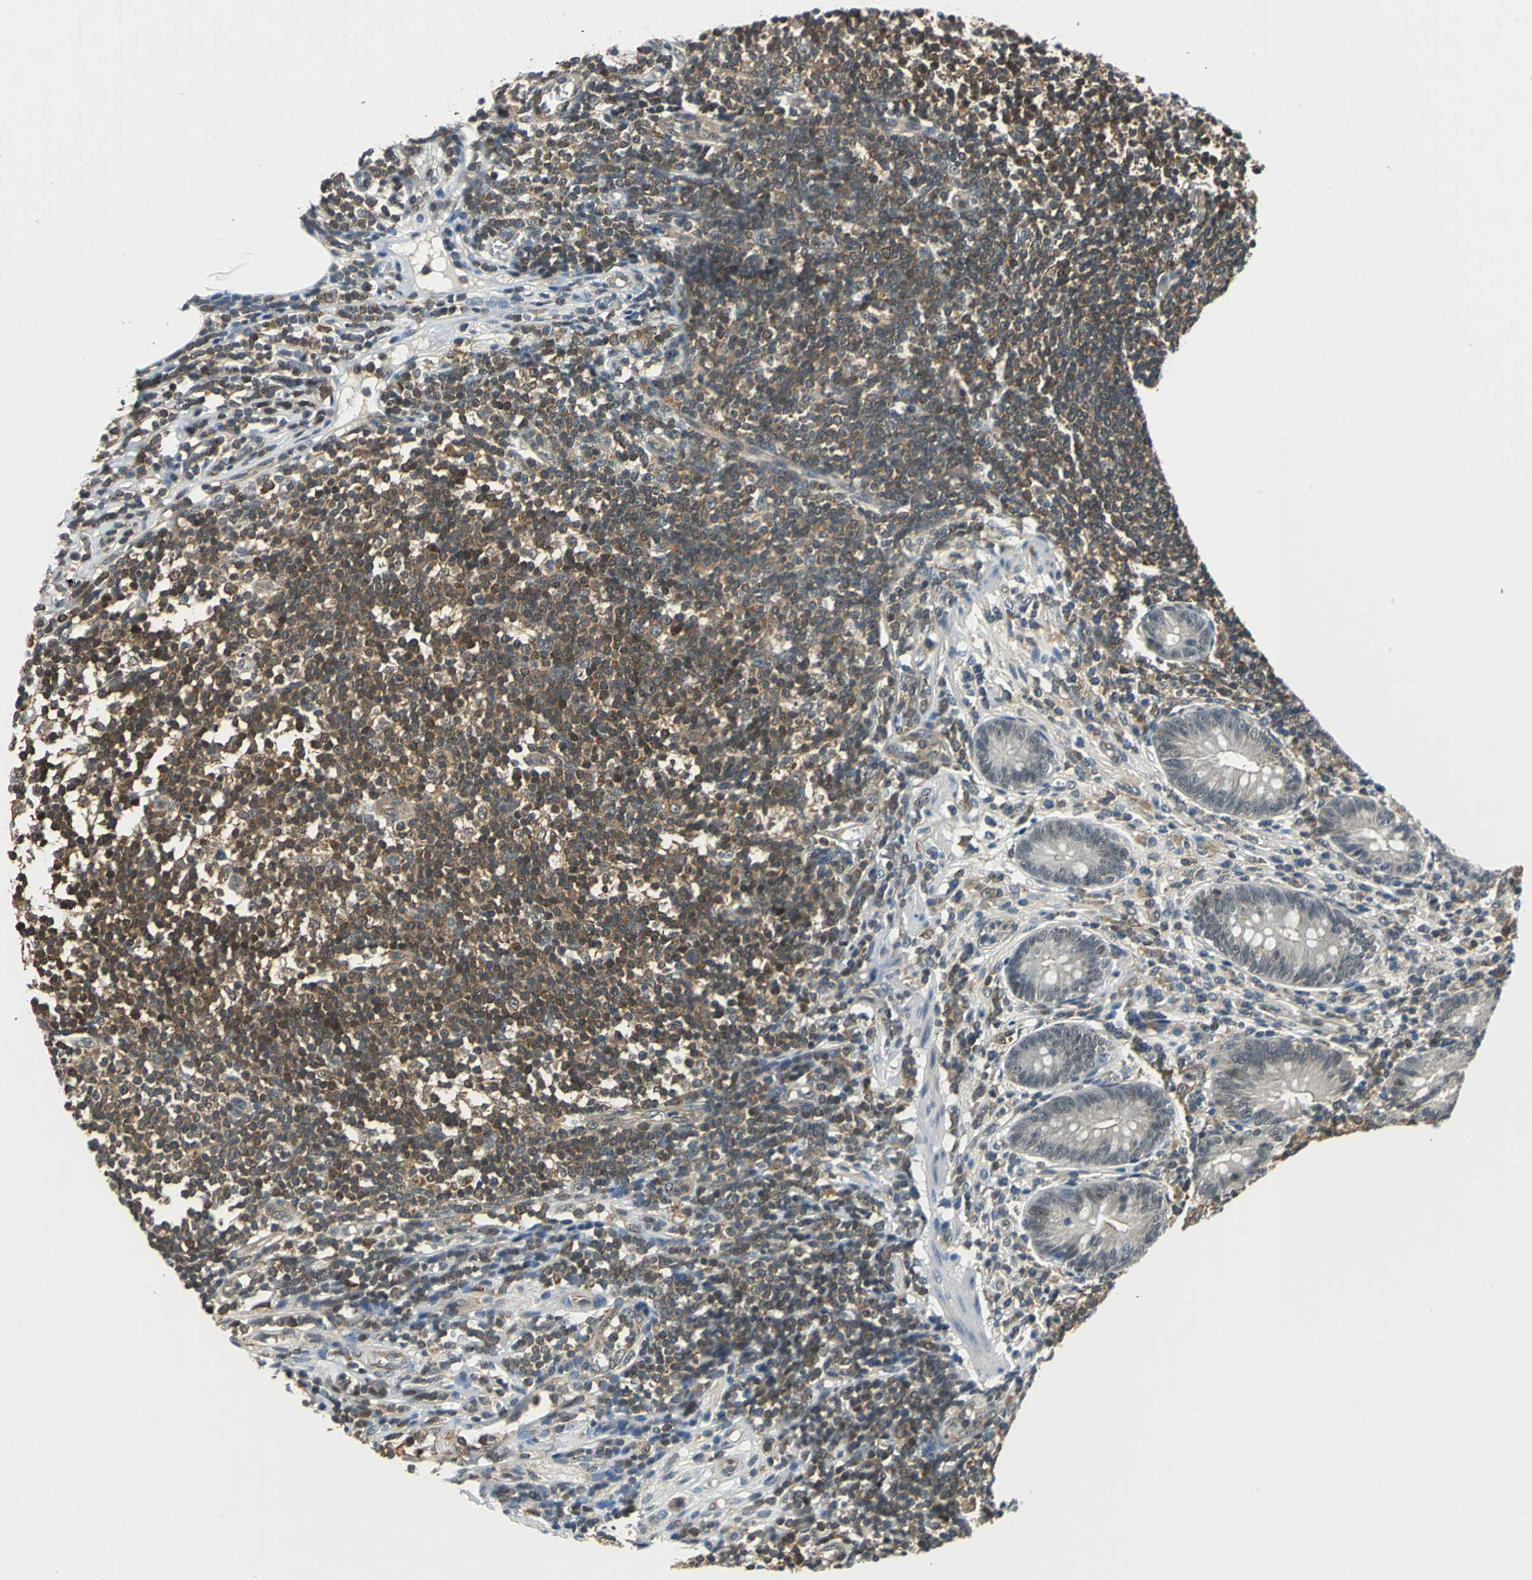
{"staining": {"intensity": "weak", "quantity": "25%-75%", "location": "cytoplasmic/membranous,nuclear"}, "tissue": "appendix", "cell_type": "Glandular cells", "image_type": "normal", "snomed": [{"axis": "morphology", "description": "Normal tissue, NOS"}, {"axis": "morphology", "description": "Inflammation, NOS"}, {"axis": "topography", "description": "Appendix"}], "caption": "High-power microscopy captured an immunohistochemistry image of normal appendix, revealing weak cytoplasmic/membranous,nuclear positivity in about 25%-75% of glandular cells. (Brightfield microscopy of DAB IHC at high magnification).", "gene": "ARPC3", "patient": {"sex": "male", "age": 46}}